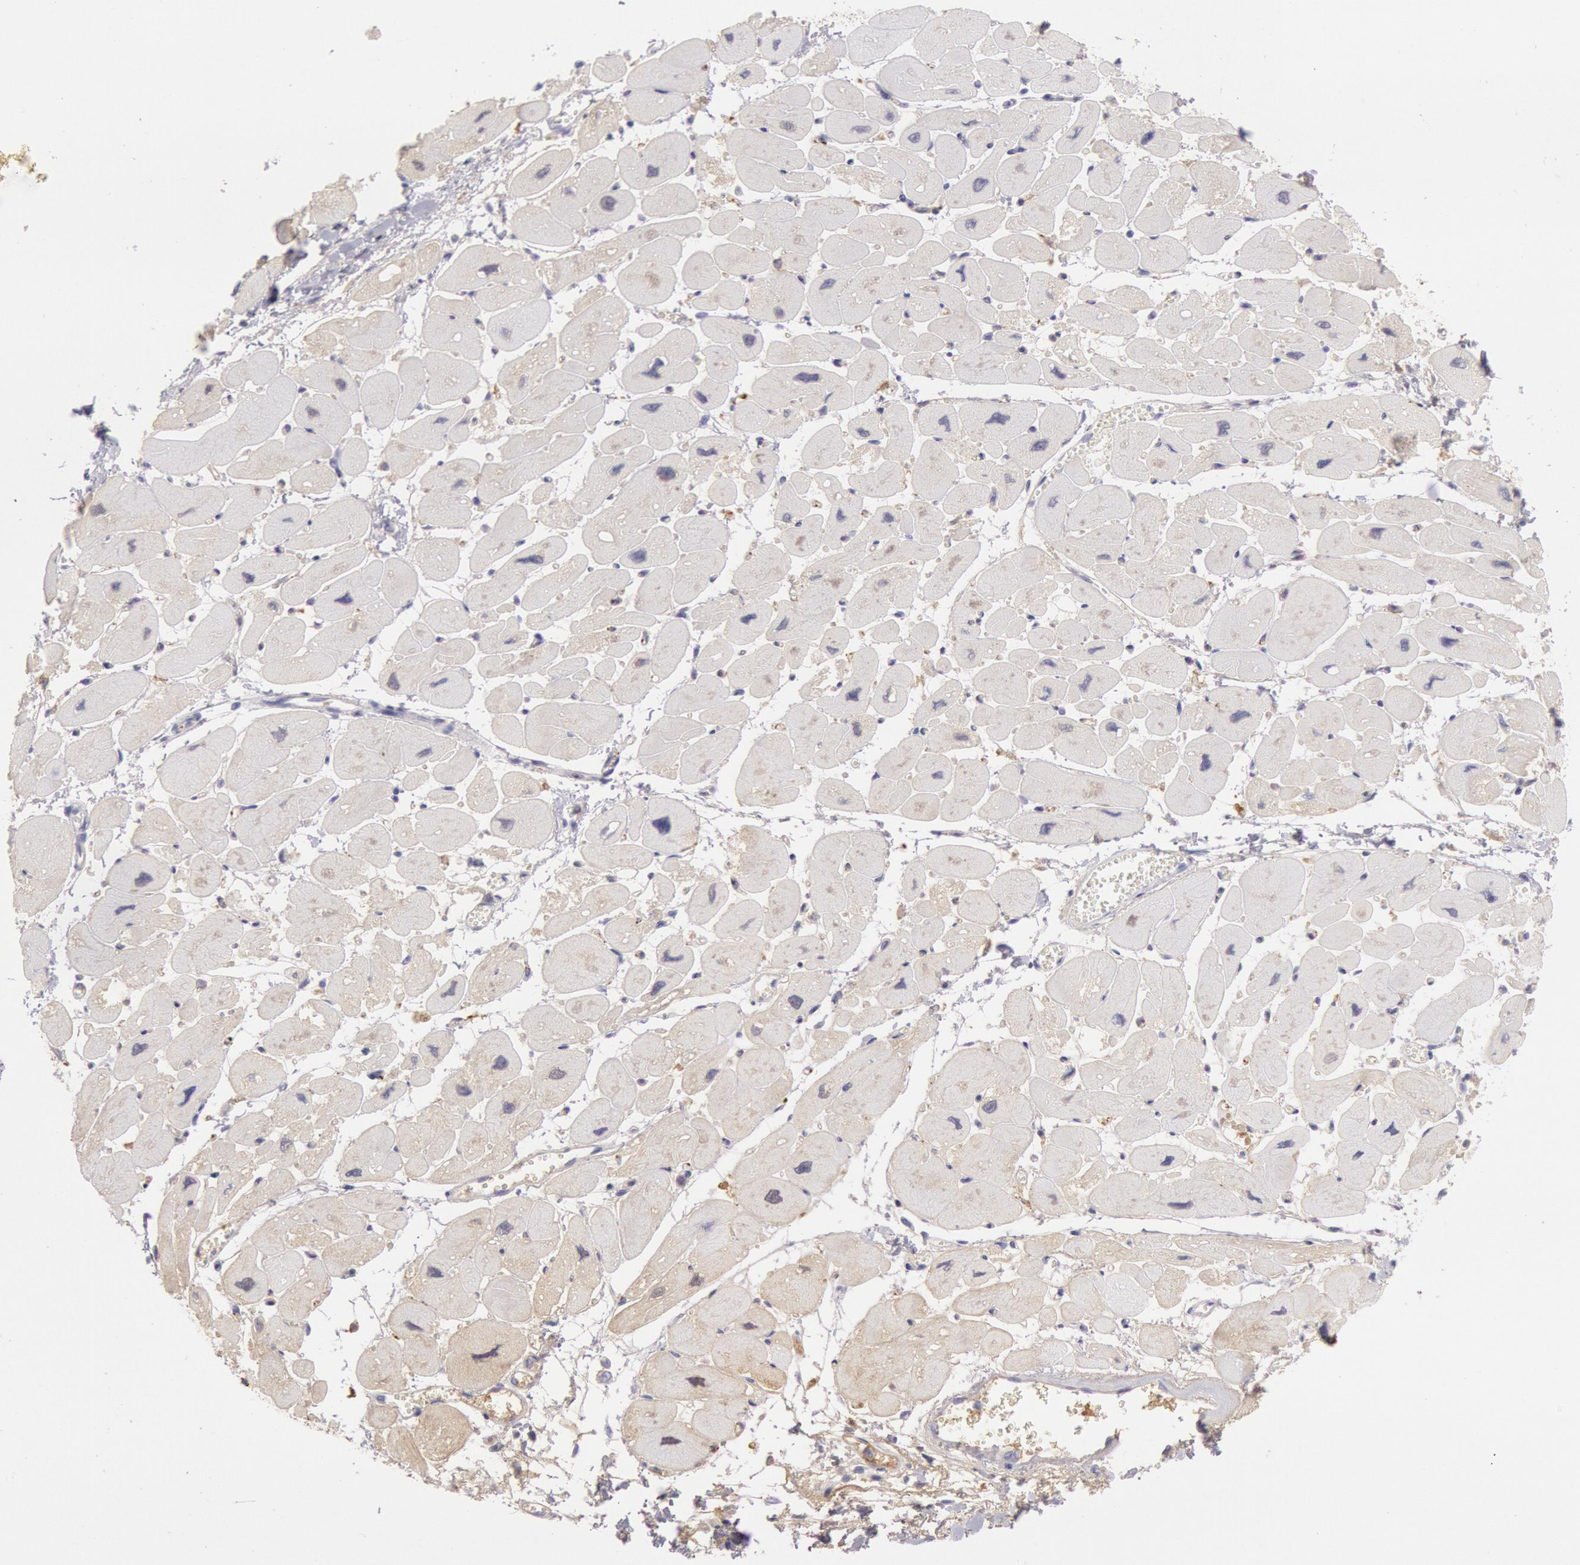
{"staining": {"intensity": "negative", "quantity": "none", "location": "none"}, "tissue": "heart muscle", "cell_type": "Cardiomyocytes", "image_type": "normal", "snomed": [{"axis": "morphology", "description": "Normal tissue, NOS"}, {"axis": "topography", "description": "Heart"}], "caption": "Protein analysis of unremarkable heart muscle demonstrates no significant staining in cardiomyocytes. (DAB (3,3'-diaminobenzidine) immunohistochemistry (IHC), high magnification).", "gene": "IGHG1", "patient": {"sex": "female", "age": 54}}